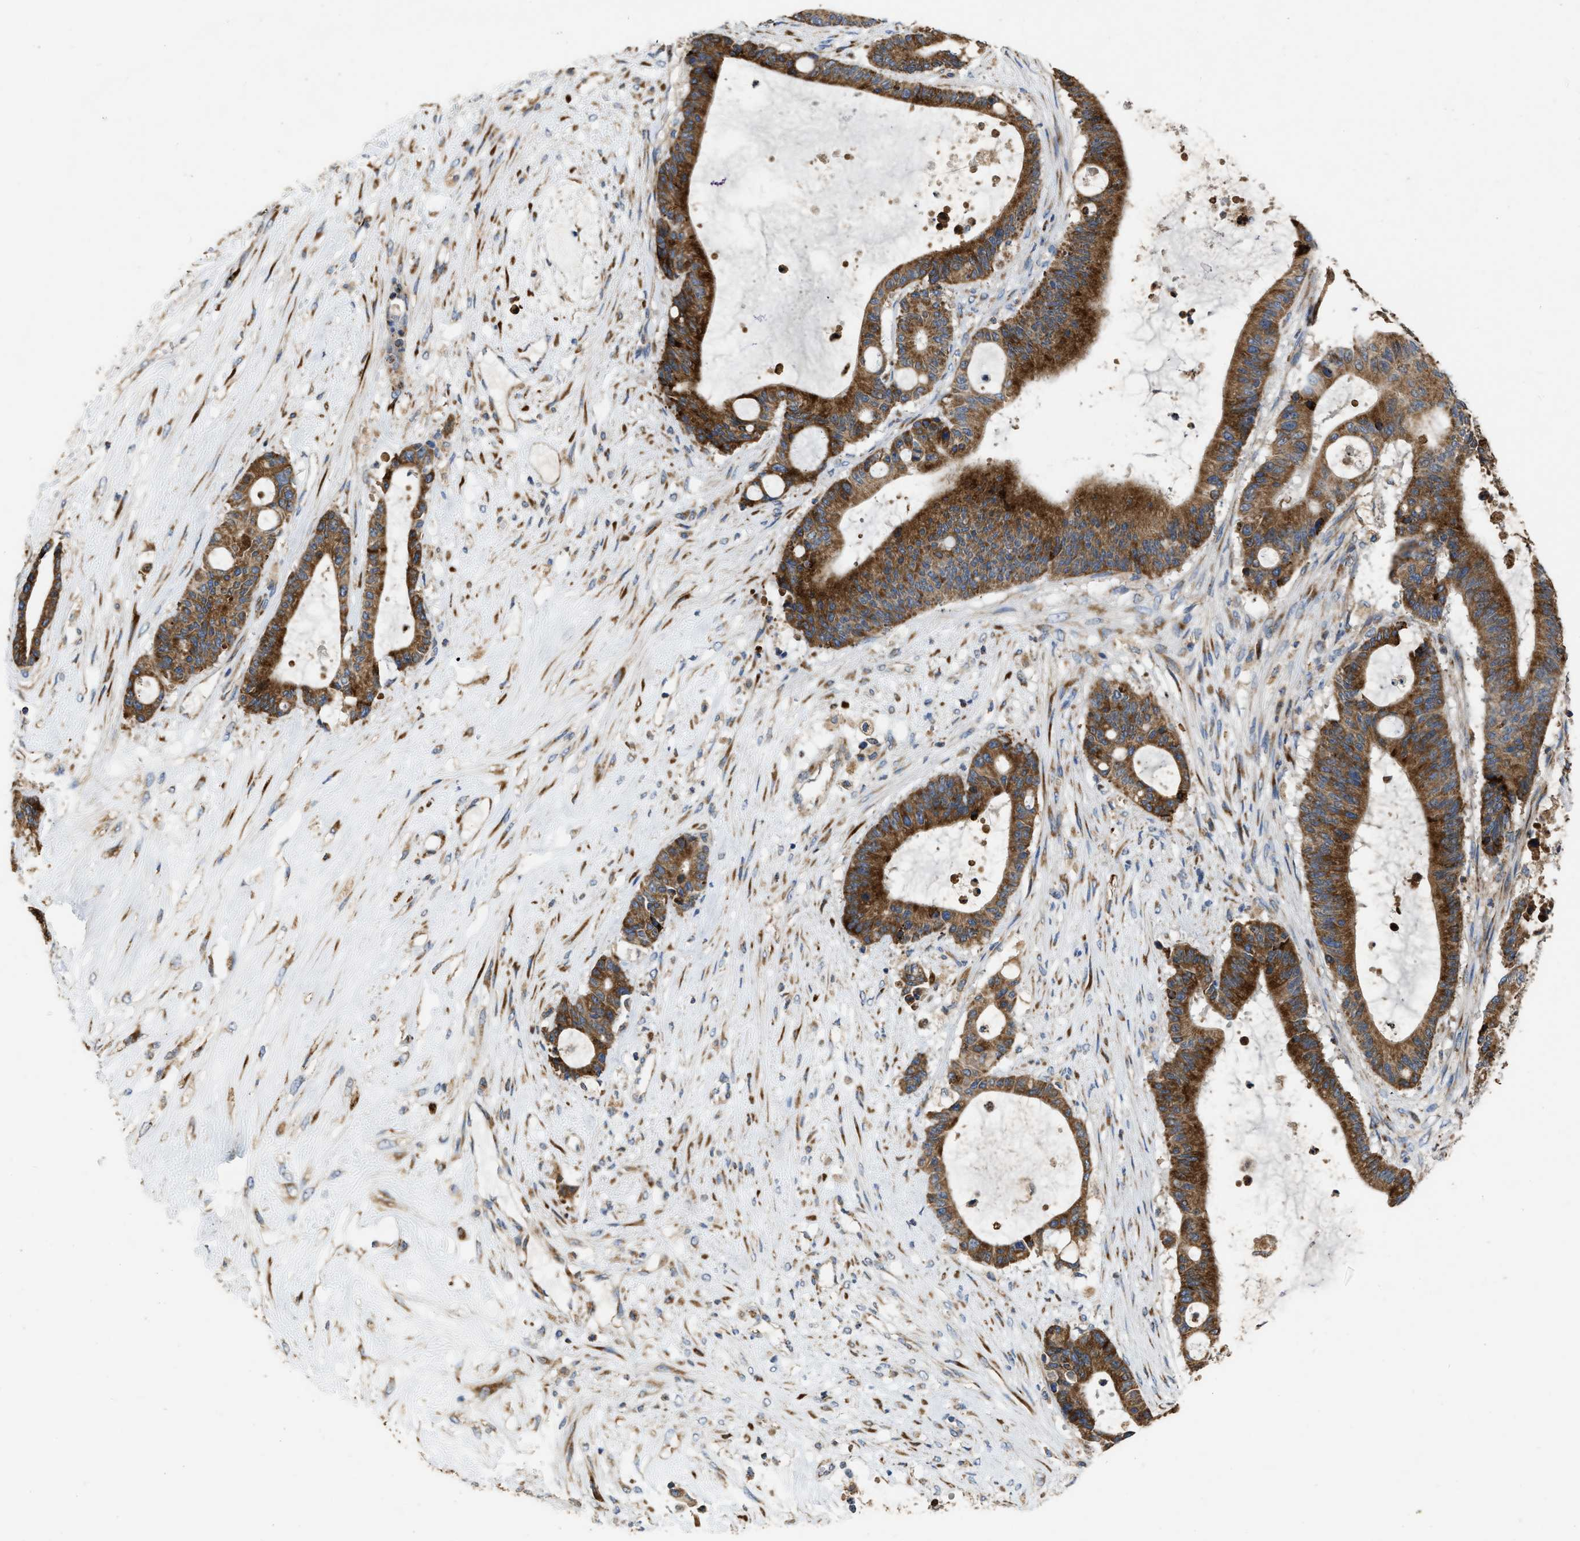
{"staining": {"intensity": "strong", "quantity": ">75%", "location": "cytoplasmic/membranous"}, "tissue": "liver cancer", "cell_type": "Tumor cells", "image_type": "cancer", "snomed": [{"axis": "morphology", "description": "Cholangiocarcinoma"}, {"axis": "topography", "description": "Liver"}], "caption": "Immunohistochemistry micrograph of neoplastic tissue: human liver cholangiocarcinoma stained using immunohistochemistry exhibits high levels of strong protein expression localized specifically in the cytoplasmic/membranous of tumor cells, appearing as a cytoplasmic/membranous brown color.", "gene": "AK2", "patient": {"sex": "female", "age": 73}}